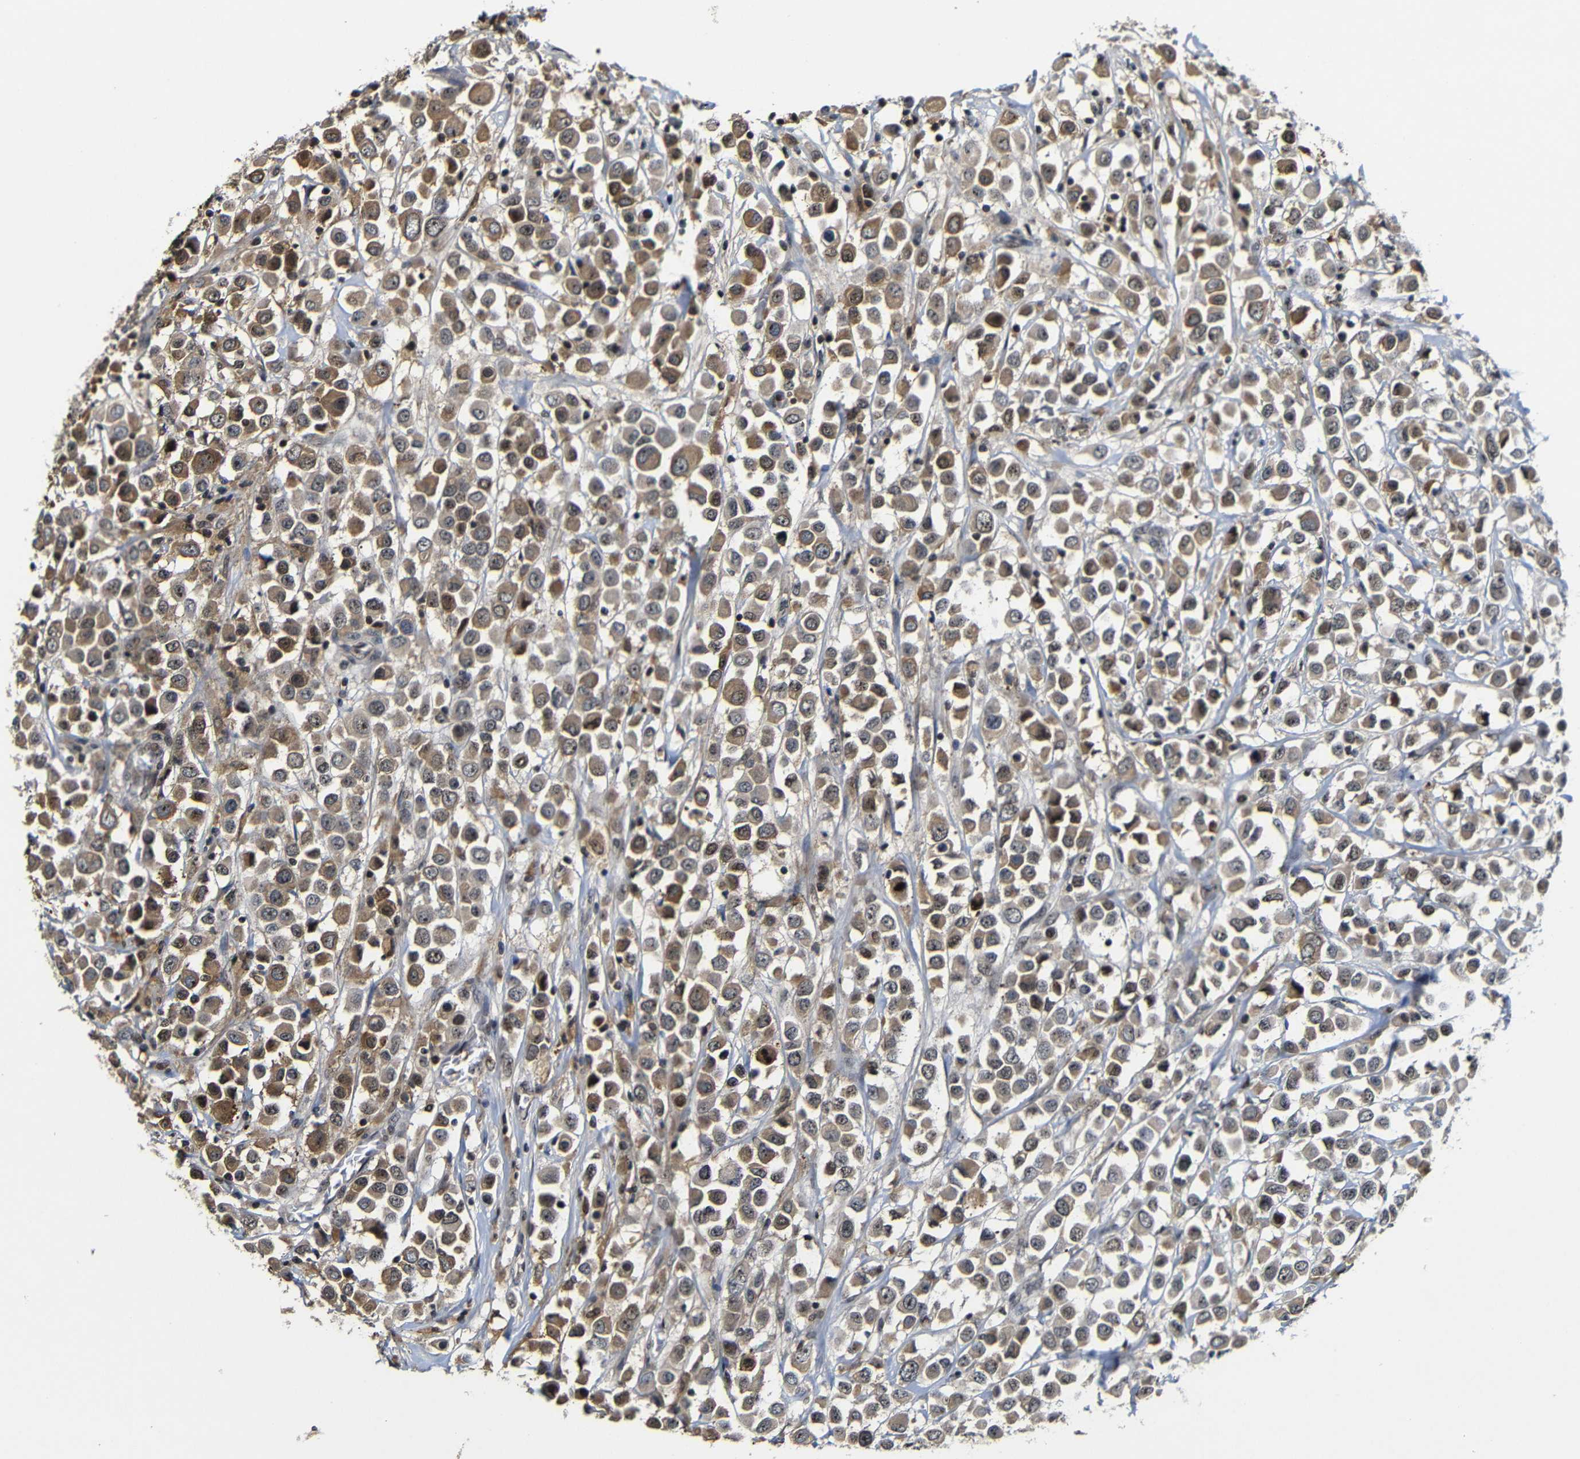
{"staining": {"intensity": "moderate", "quantity": ">75%", "location": "cytoplasmic/membranous,nuclear"}, "tissue": "breast cancer", "cell_type": "Tumor cells", "image_type": "cancer", "snomed": [{"axis": "morphology", "description": "Duct carcinoma"}, {"axis": "topography", "description": "Breast"}], "caption": "Protein staining of breast intraductal carcinoma tissue demonstrates moderate cytoplasmic/membranous and nuclear positivity in approximately >75% of tumor cells. Nuclei are stained in blue.", "gene": "MYC", "patient": {"sex": "female", "age": 61}}